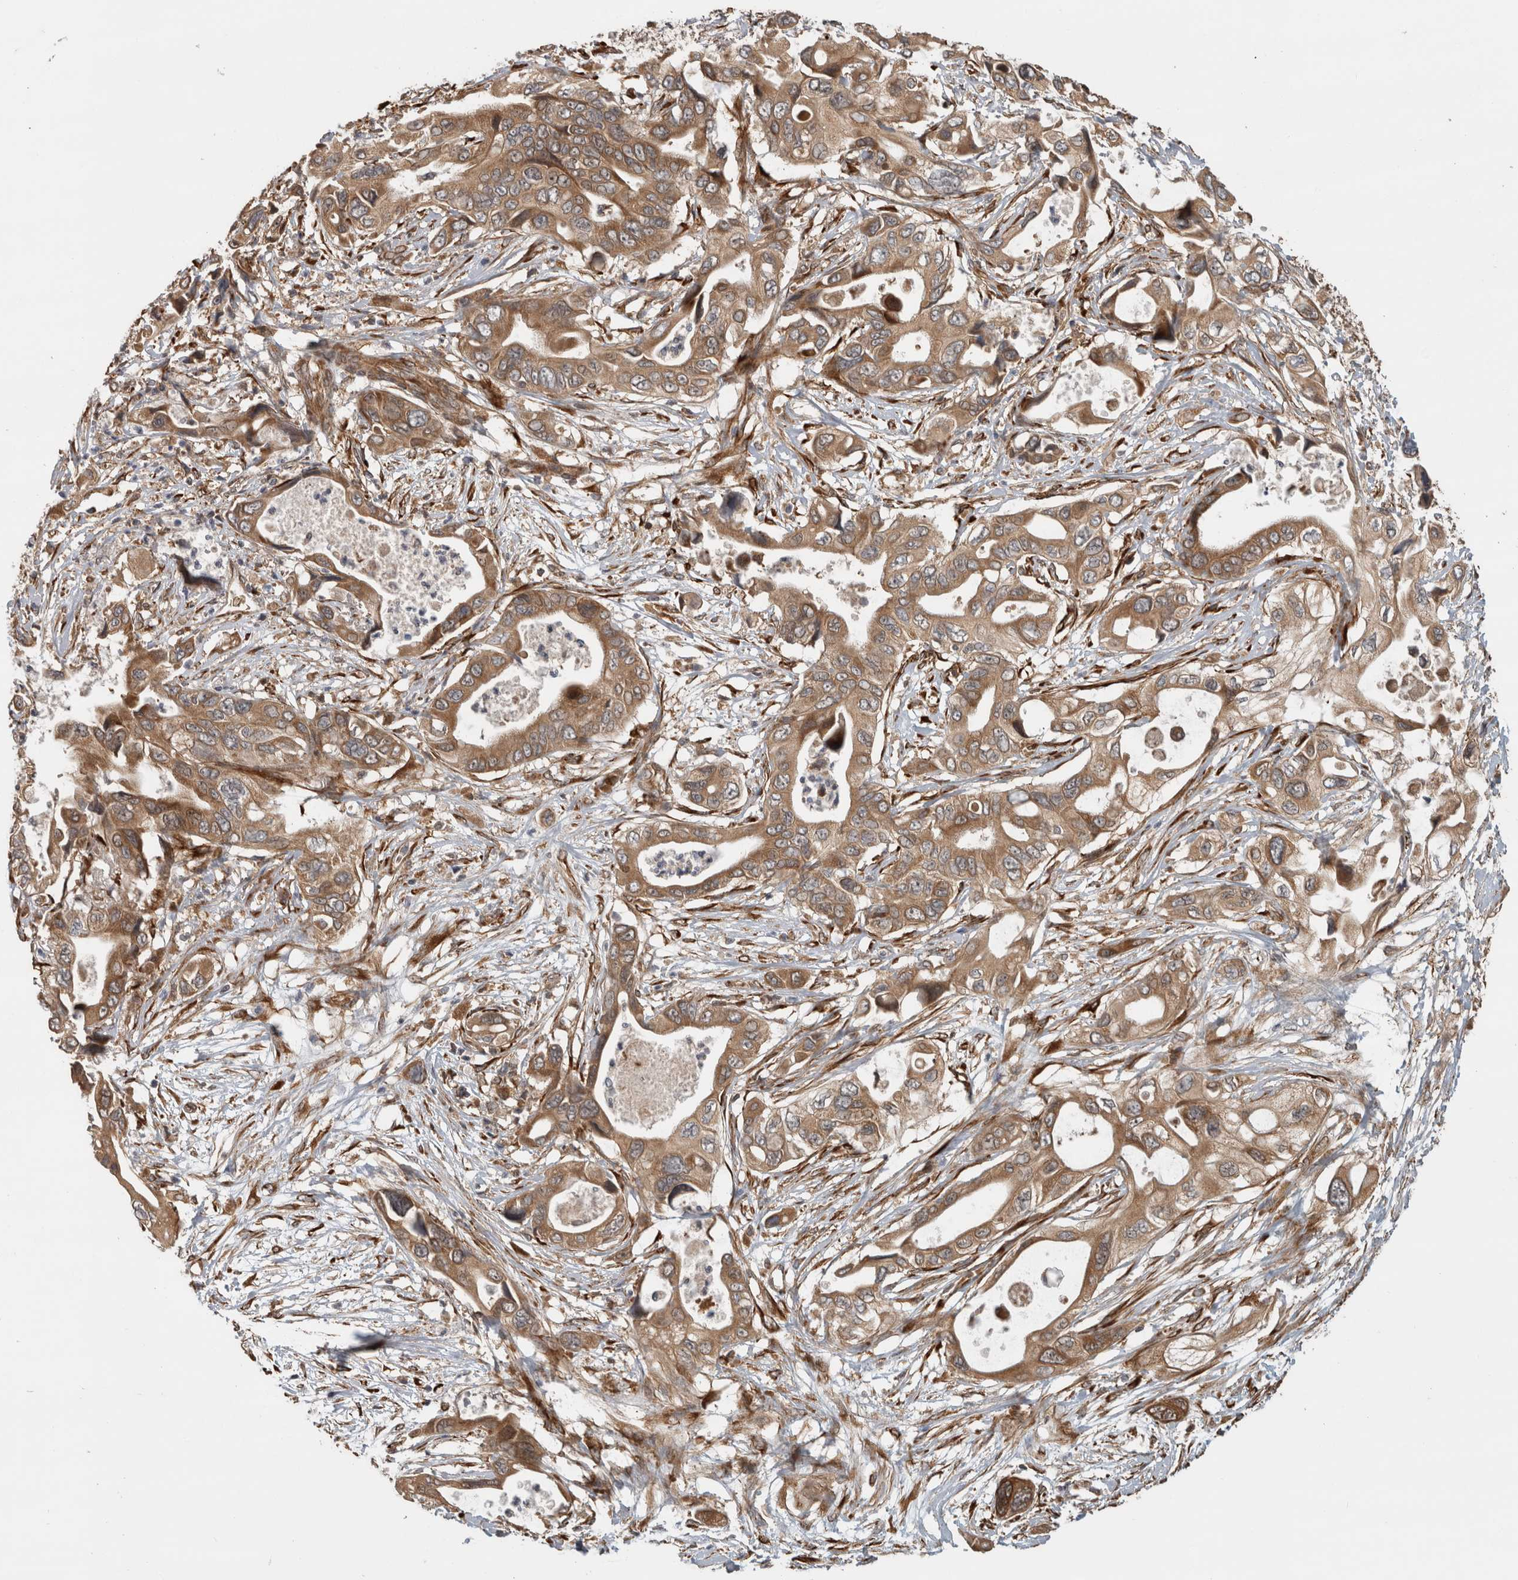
{"staining": {"intensity": "moderate", "quantity": ">75%", "location": "cytoplasmic/membranous"}, "tissue": "pancreatic cancer", "cell_type": "Tumor cells", "image_type": "cancer", "snomed": [{"axis": "morphology", "description": "Adenocarcinoma, NOS"}, {"axis": "topography", "description": "Pancreas"}], "caption": "Immunohistochemistry (IHC) (DAB (3,3'-diaminobenzidine)) staining of pancreatic cancer (adenocarcinoma) exhibits moderate cytoplasmic/membranous protein expression in approximately >75% of tumor cells. The staining was performed using DAB (3,3'-diaminobenzidine), with brown indicating positive protein expression. Nuclei are stained blue with hematoxylin.", "gene": "TUBD1", "patient": {"sex": "male", "age": 66}}